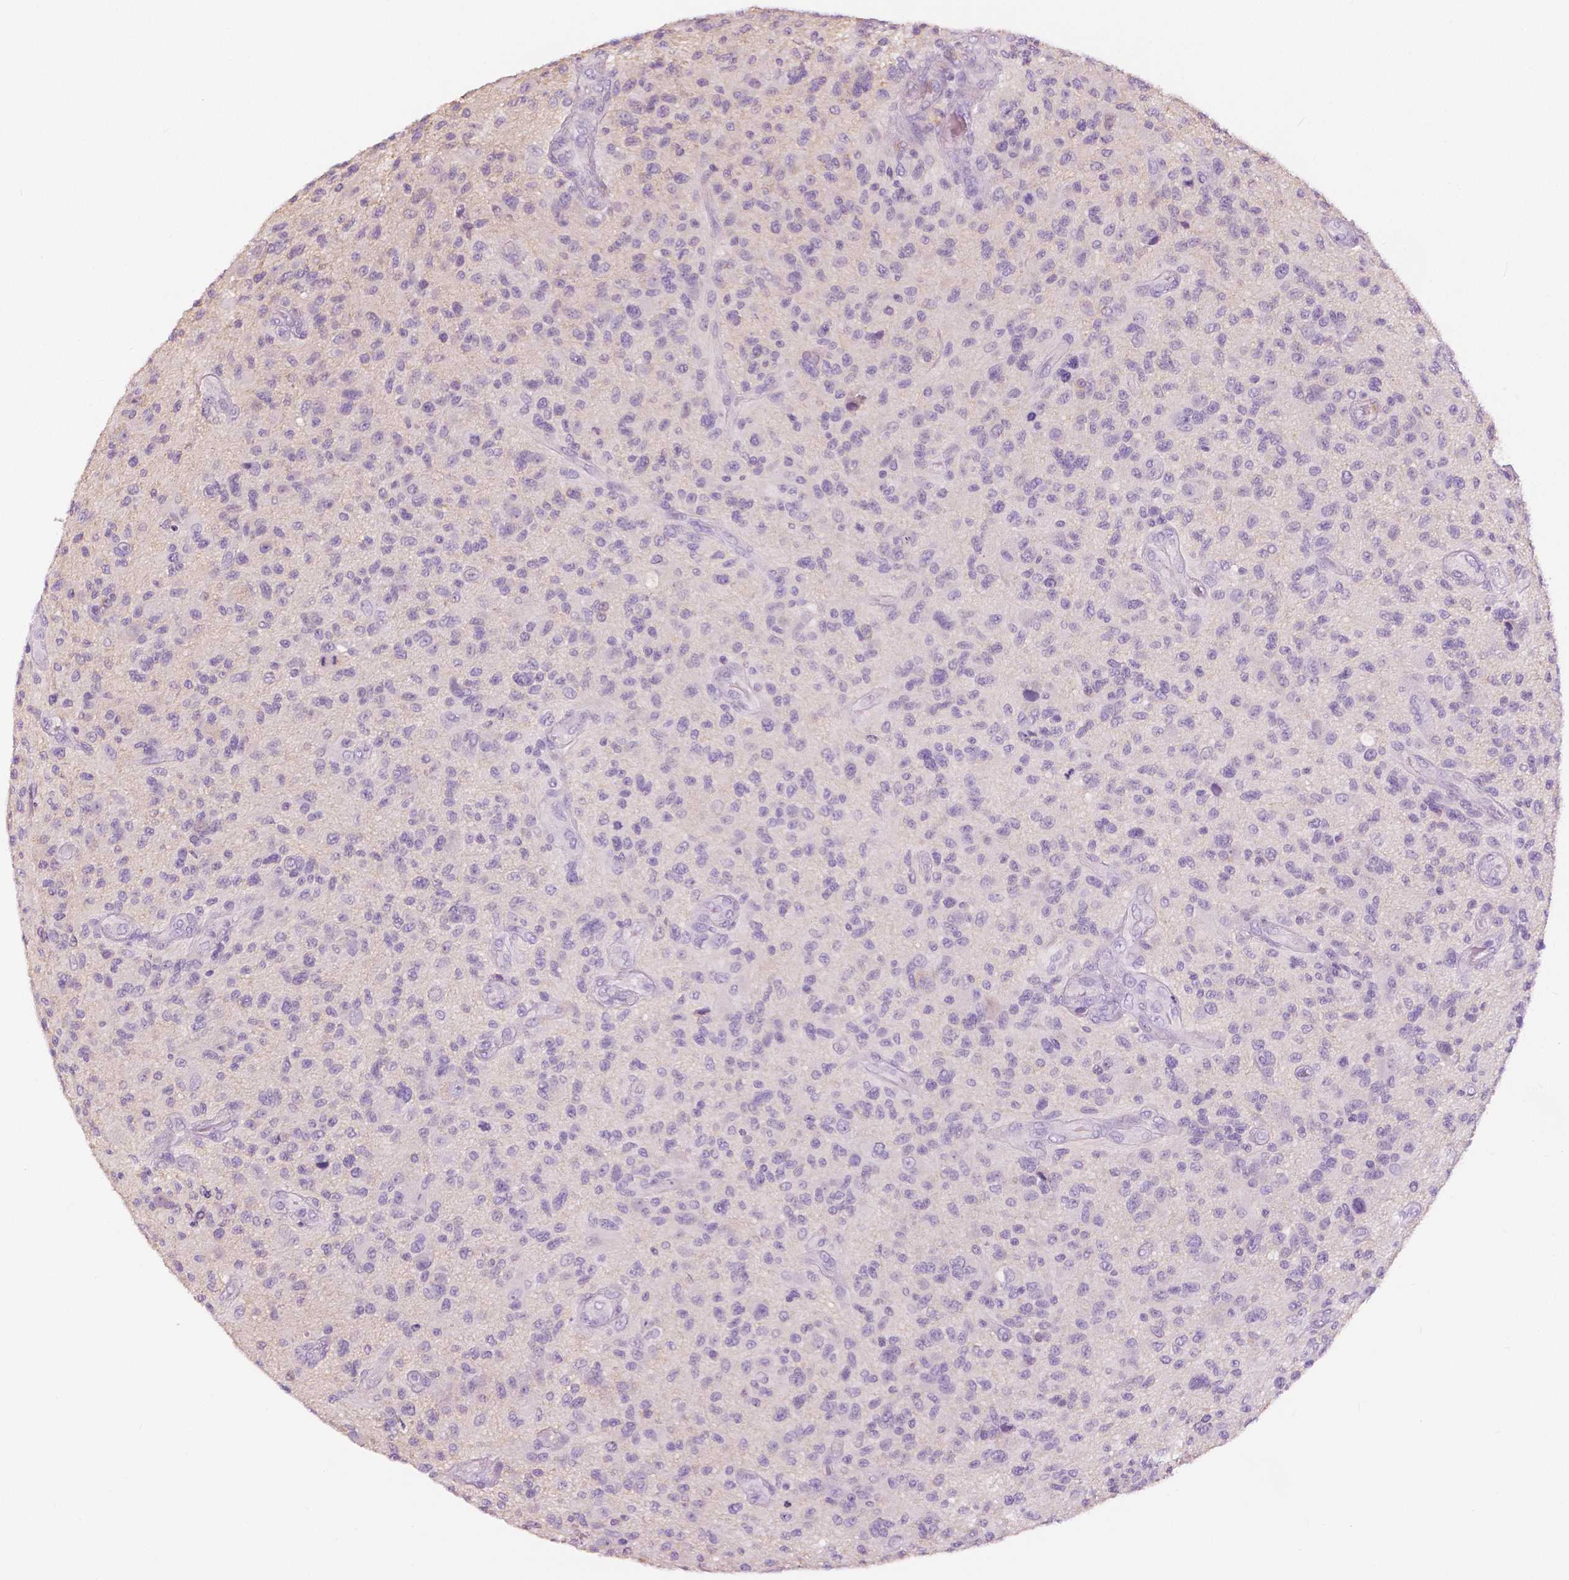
{"staining": {"intensity": "negative", "quantity": "none", "location": "none"}, "tissue": "glioma", "cell_type": "Tumor cells", "image_type": "cancer", "snomed": [{"axis": "morphology", "description": "Glioma, malignant, High grade"}, {"axis": "topography", "description": "Brain"}], "caption": "Human glioma stained for a protein using immunohistochemistry reveals no staining in tumor cells.", "gene": "SLC24A1", "patient": {"sex": "male", "age": 47}}